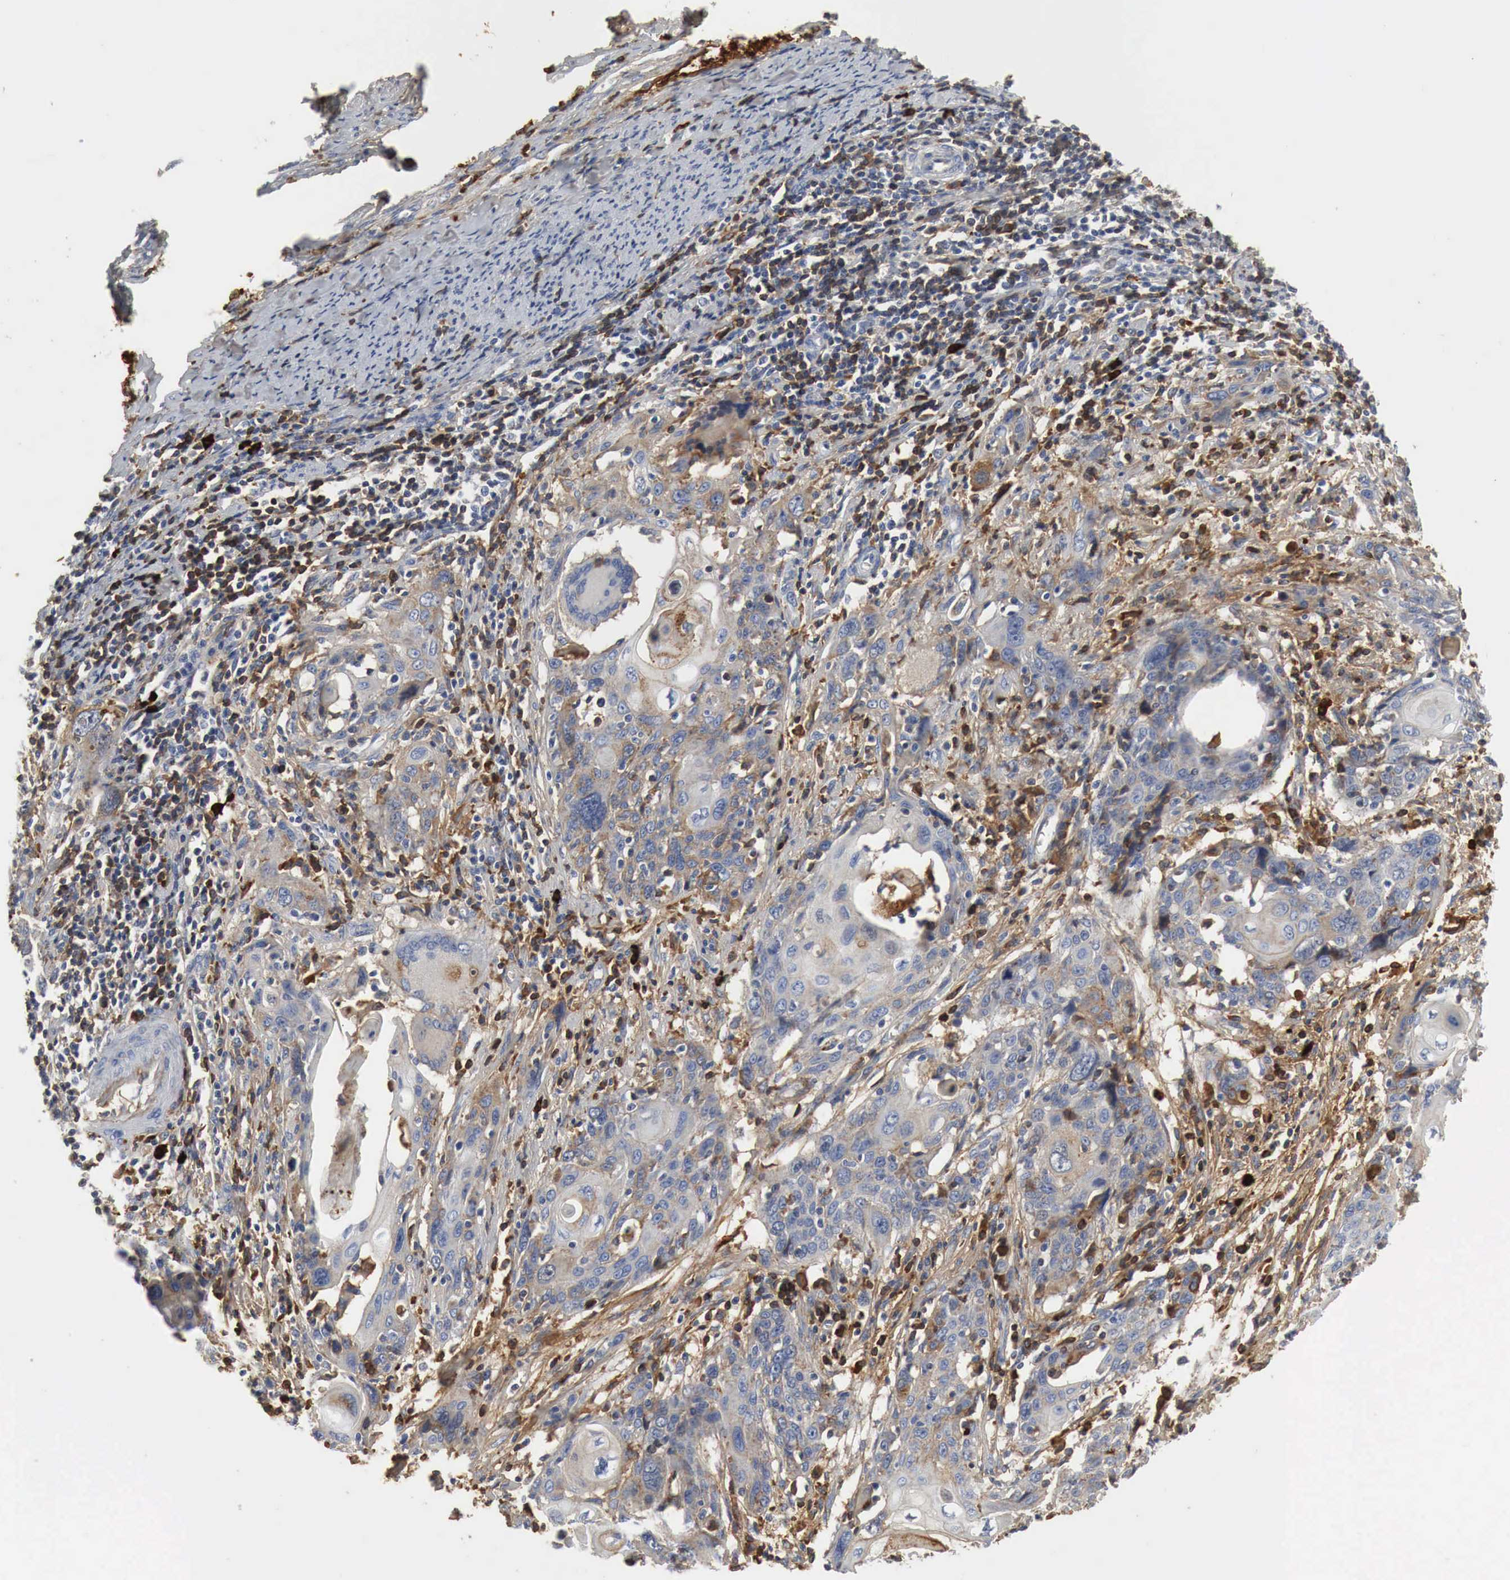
{"staining": {"intensity": "weak", "quantity": "25%-75%", "location": "cytoplasmic/membranous"}, "tissue": "cervical cancer", "cell_type": "Tumor cells", "image_type": "cancer", "snomed": [{"axis": "morphology", "description": "Squamous cell carcinoma, NOS"}, {"axis": "topography", "description": "Cervix"}], "caption": "Tumor cells reveal weak cytoplasmic/membranous expression in about 25%-75% of cells in cervical cancer (squamous cell carcinoma).", "gene": "IGLC3", "patient": {"sex": "female", "age": 54}}